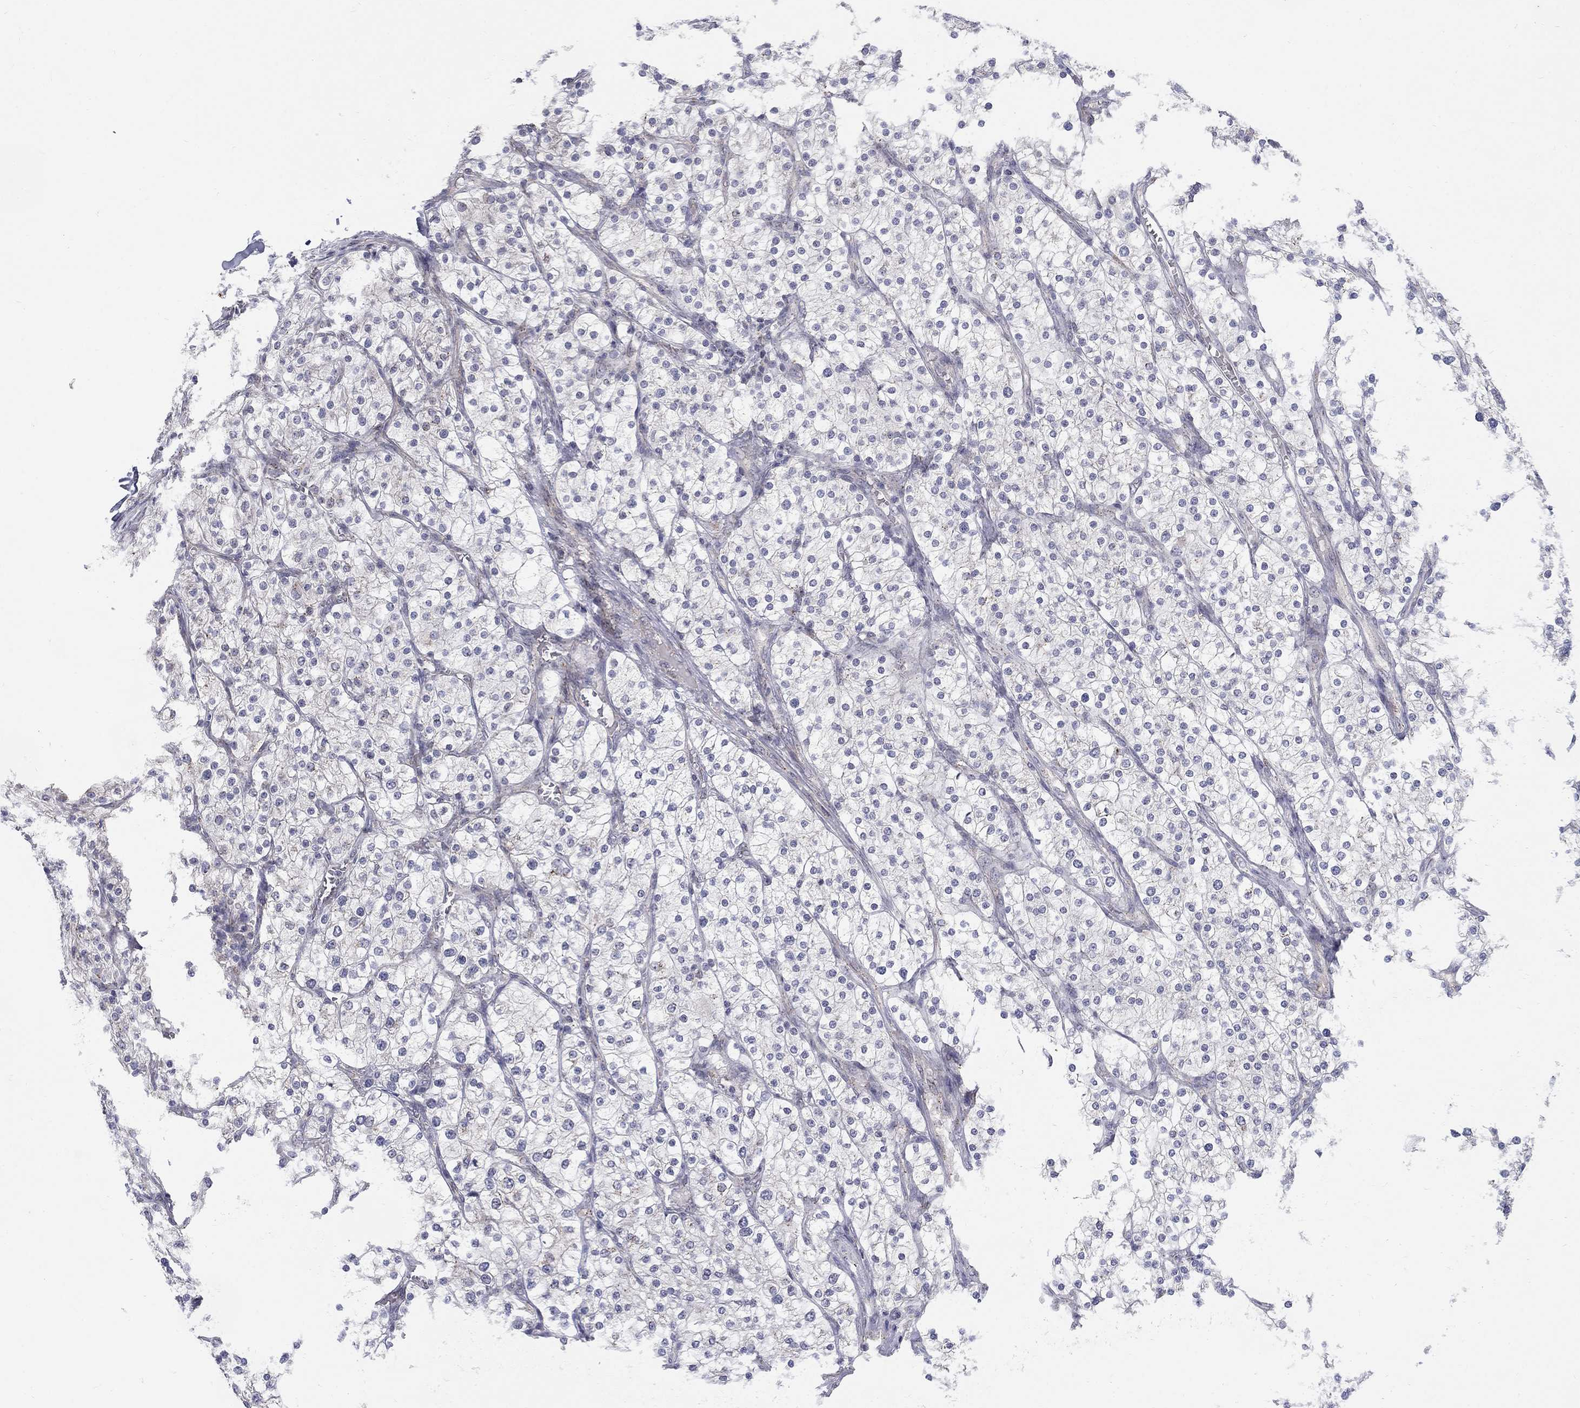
{"staining": {"intensity": "negative", "quantity": "none", "location": "none"}, "tissue": "renal cancer", "cell_type": "Tumor cells", "image_type": "cancer", "snomed": [{"axis": "morphology", "description": "Adenocarcinoma, NOS"}, {"axis": "topography", "description": "Kidney"}], "caption": "DAB immunohistochemical staining of human renal cancer (adenocarcinoma) demonstrates no significant staining in tumor cells. (Stains: DAB (3,3'-diaminobenzidine) immunohistochemistry (IHC) with hematoxylin counter stain, Microscopy: brightfield microscopy at high magnification).", "gene": "PANK3", "patient": {"sex": "male", "age": 80}}